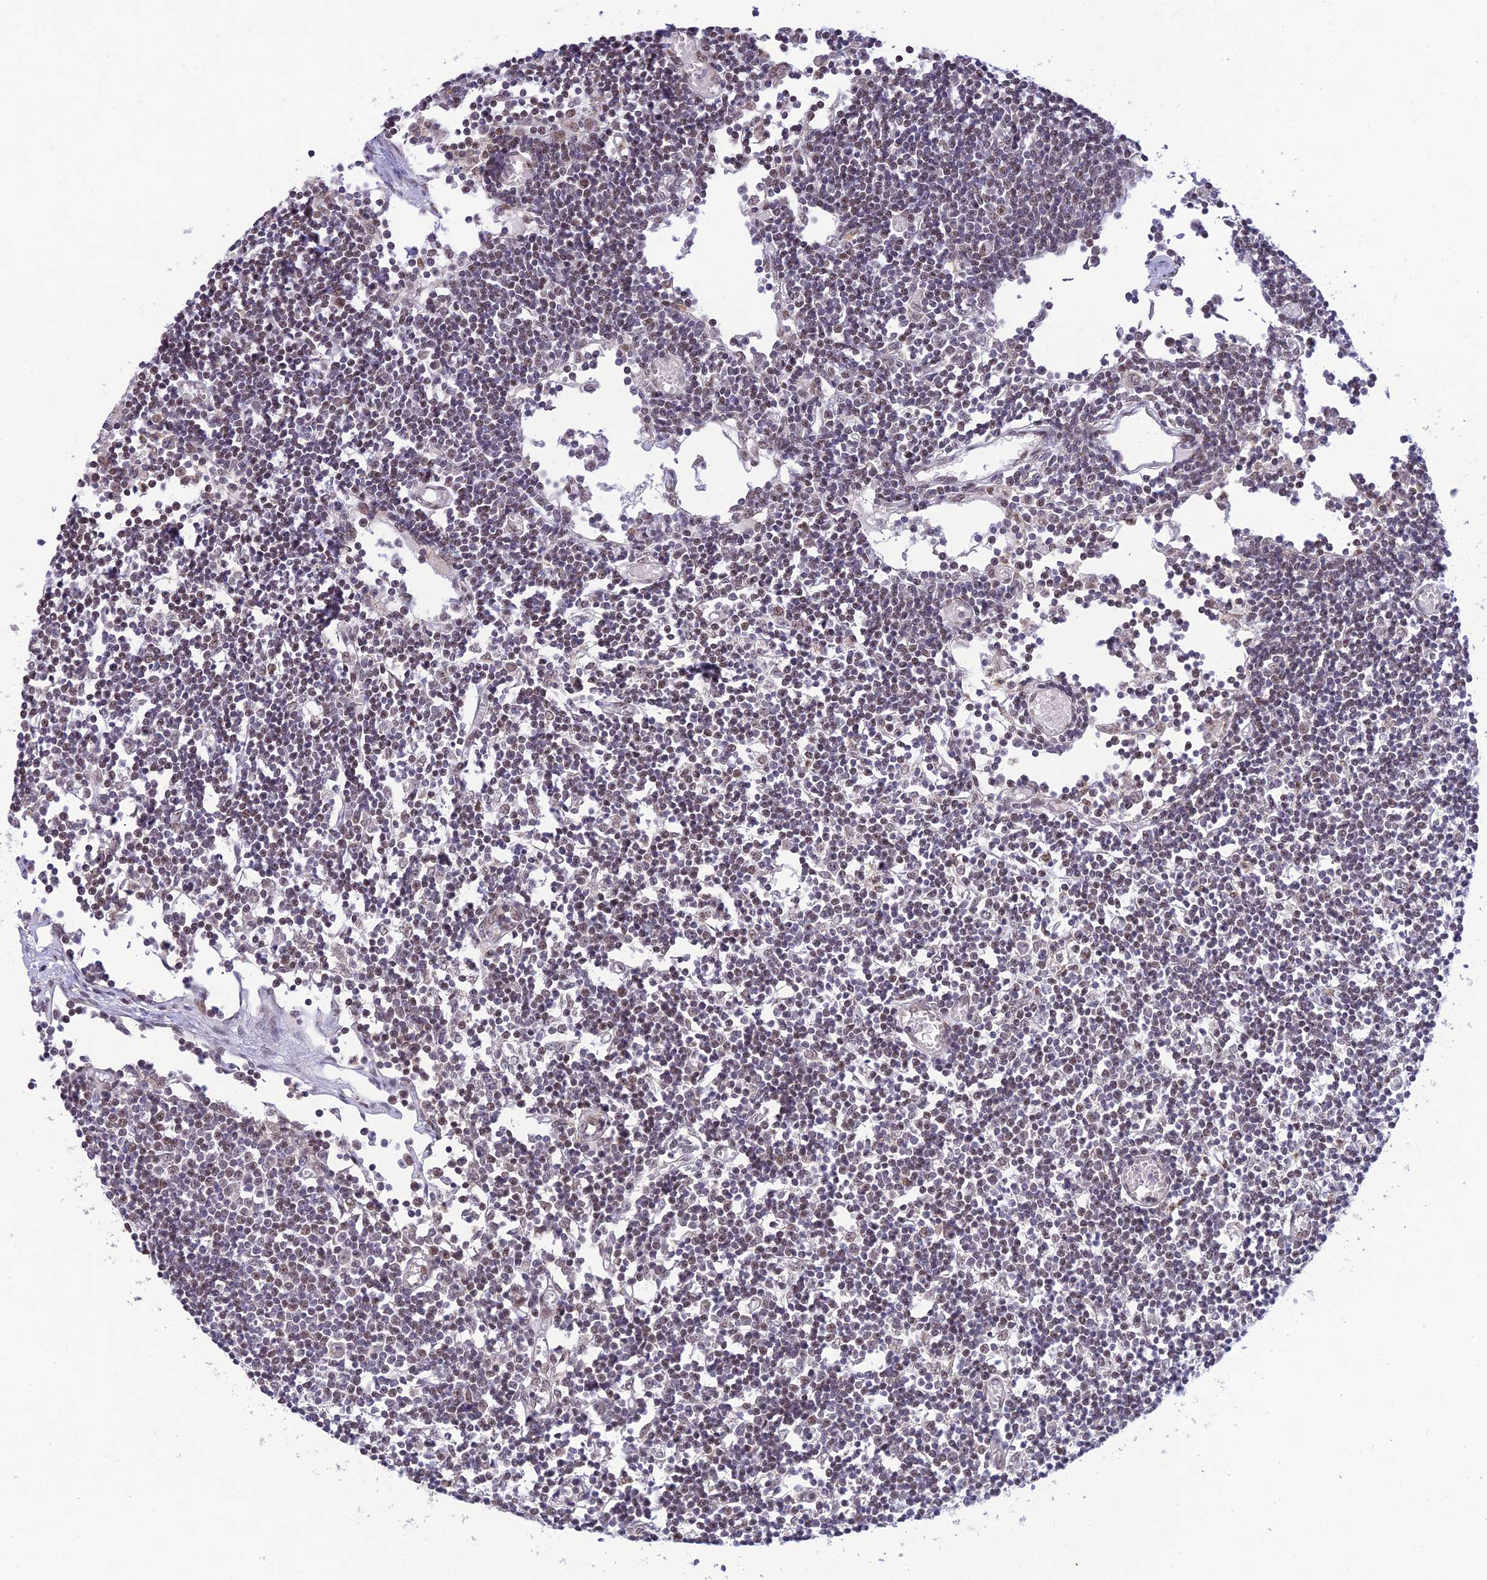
{"staining": {"intensity": "negative", "quantity": "none", "location": "none"}, "tissue": "lymph node", "cell_type": "Germinal center cells", "image_type": "normal", "snomed": [{"axis": "morphology", "description": "Normal tissue, NOS"}, {"axis": "topography", "description": "Lymph node"}], "caption": "Image shows no protein expression in germinal center cells of benign lymph node.", "gene": "MICOS13", "patient": {"sex": "female", "age": 11}}